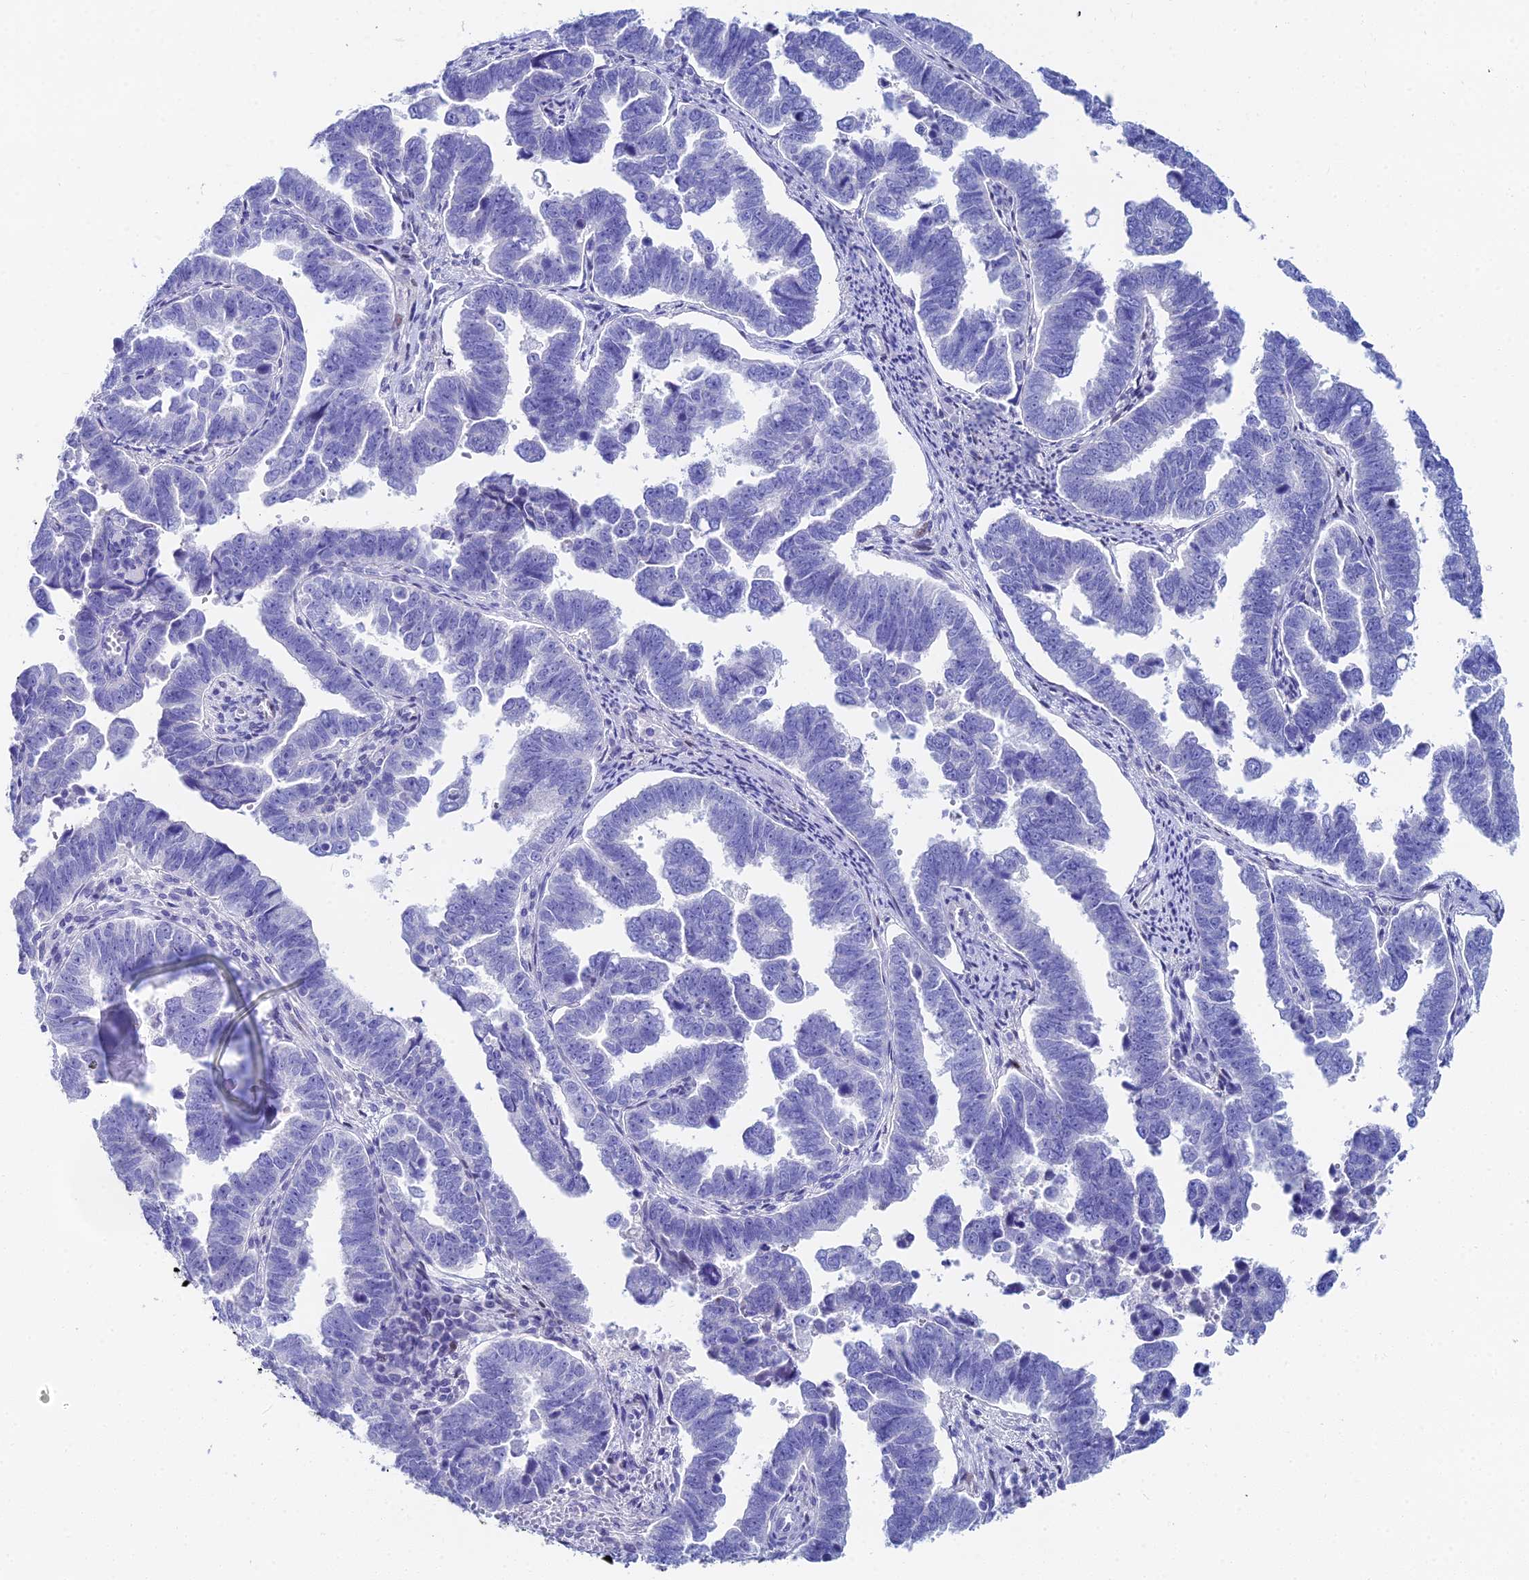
{"staining": {"intensity": "negative", "quantity": "none", "location": "none"}, "tissue": "endometrial cancer", "cell_type": "Tumor cells", "image_type": "cancer", "snomed": [{"axis": "morphology", "description": "Adenocarcinoma, NOS"}, {"axis": "topography", "description": "Endometrium"}], "caption": "Protein analysis of endometrial cancer displays no significant staining in tumor cells. Brightfield microscopy of immunohistochemistry stained with DAB (3,3'-diaminobenzidine) (brown) and hematoxylin (blue), captured at high magnification.", "gene": "HSPA1L", "patient": {"sex": "female", "age": 75}}